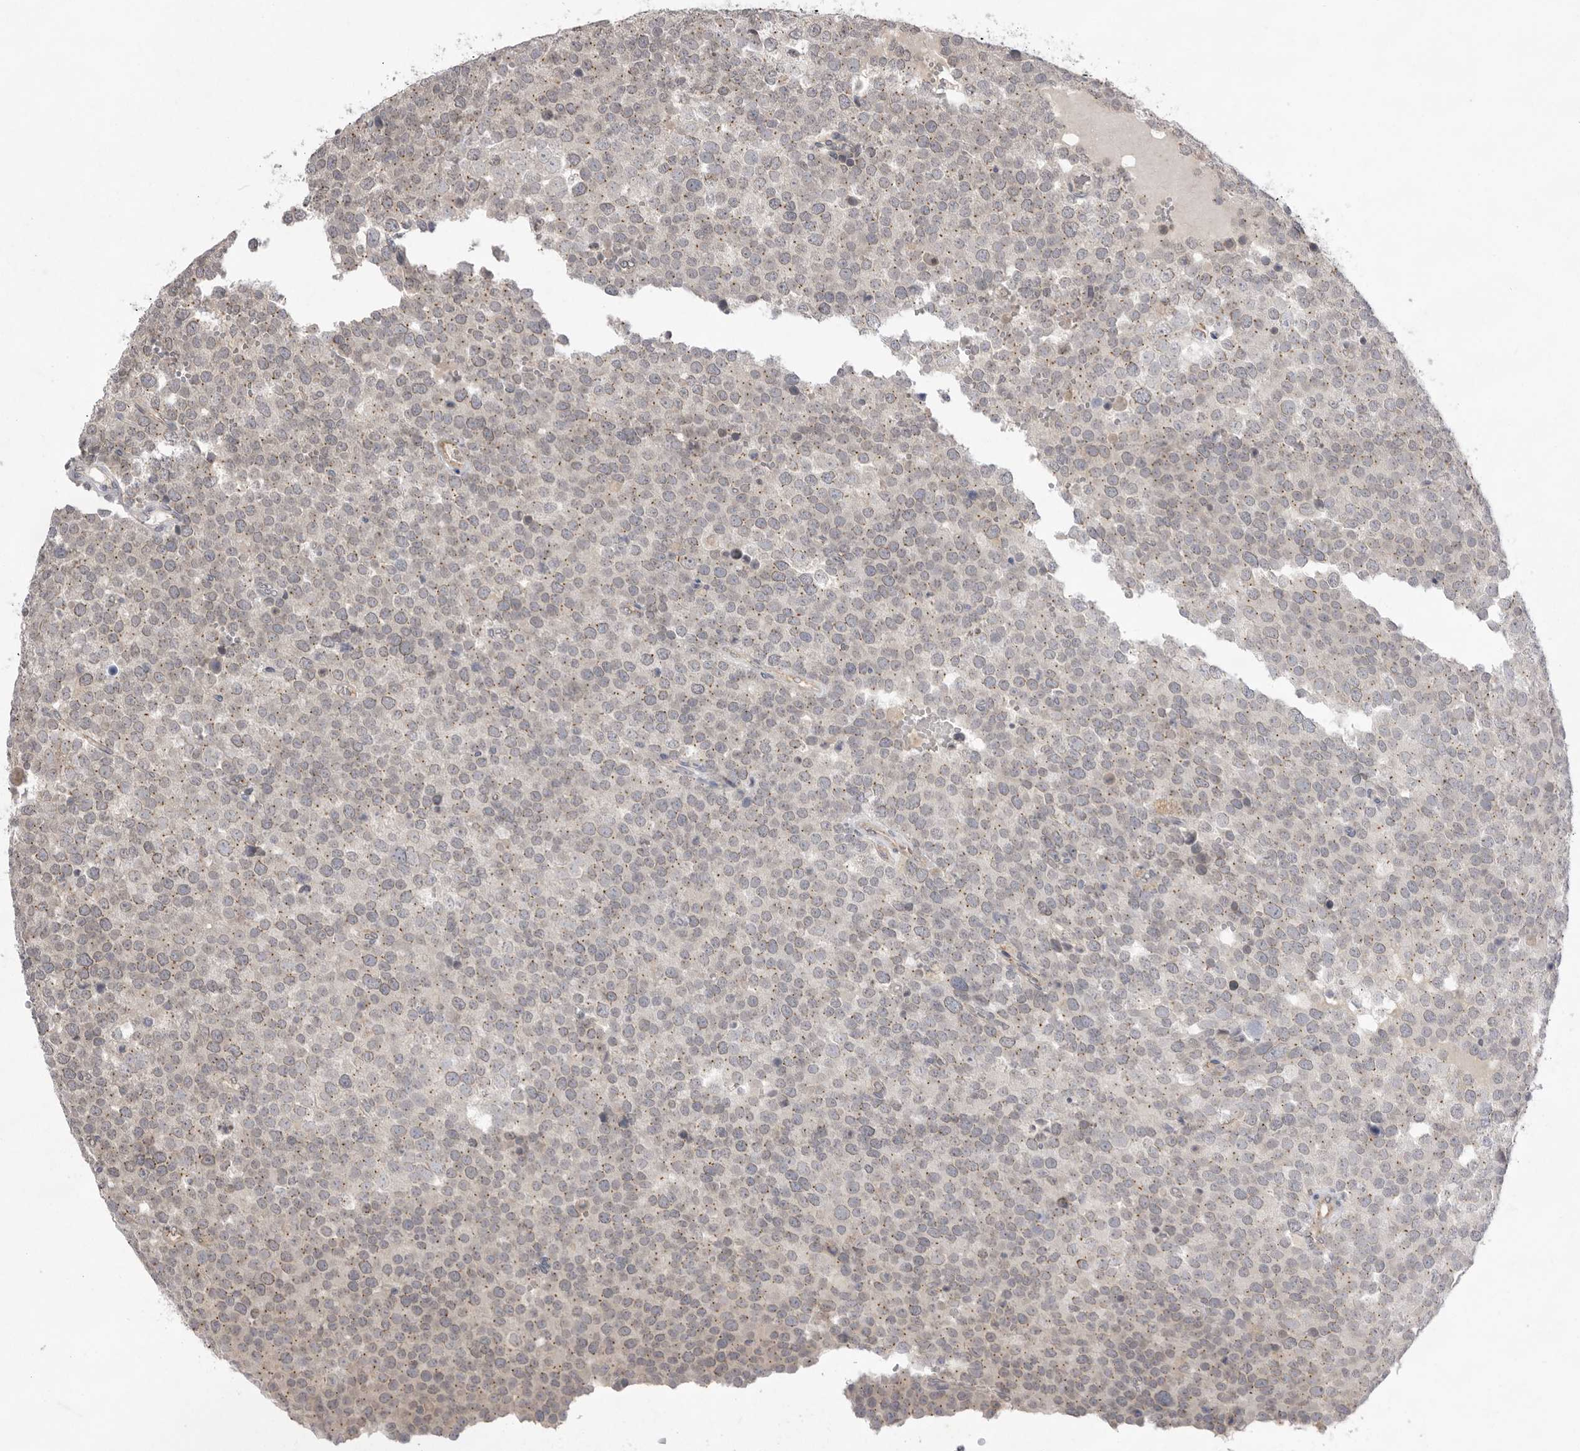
{"staining": {"intensity": "weak", "quantity": "<25%", "location": "cytoplasmic/membranous"}, "tissue": "testis cancer", "cell_type": "Tumor cells", "image_type": "cancer", "snomed": [{"axis": "morphology", "description": "Seminoma, NOS"}, {"axis": "topography", "description": "Testis"}], "caption": "Testis cancer (seminoma) was stained to show a protein in brown. There is no significant staining in tumor cells. Nuclei are stained in blue.", "gene": "TLR3", "patient": {"sex": "male", "age": 71}}